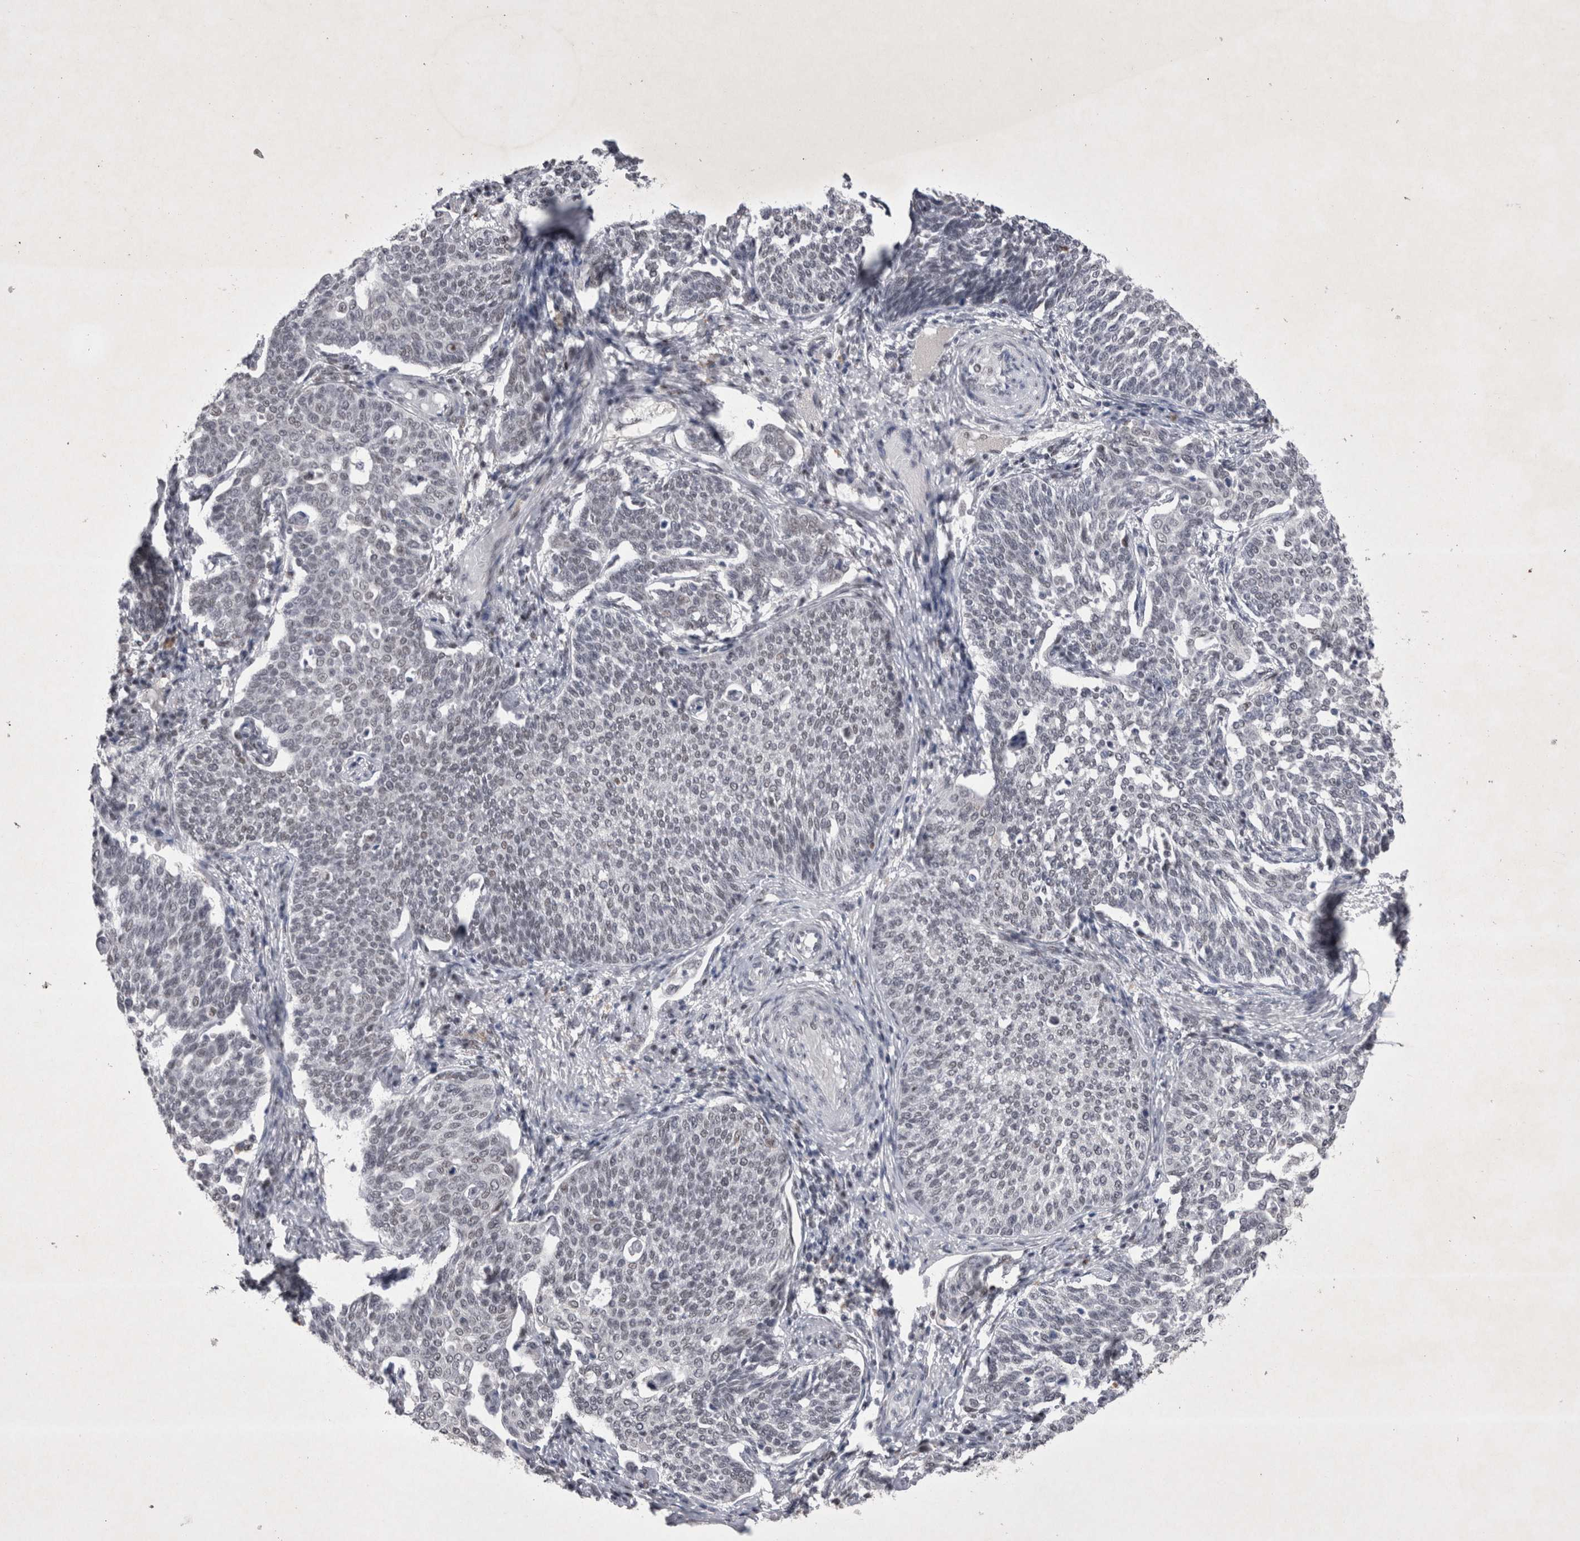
{"staining": {"intensity": "negative", "quantity": "none", "location": "none"}, "tissue": "cervical cancer", "cell_type": "Tumor cells", "image_type": "cancer", "snomed": [{"axis": "morphology", "description": "Squamous cell carcinoma, NOS"}, {"axis": "topography", "description": "Cervix"}], "caption": "DAB (3,3'-diaminobenzidine) immunohistochemical staining of human cervical cancer (squamous cell carcinoma) demonstrates no significant staining in tumor cells. Nuclei are stained in blue.", "gene": "RBM6", "patient": {"sex": "female", "age": 34}}